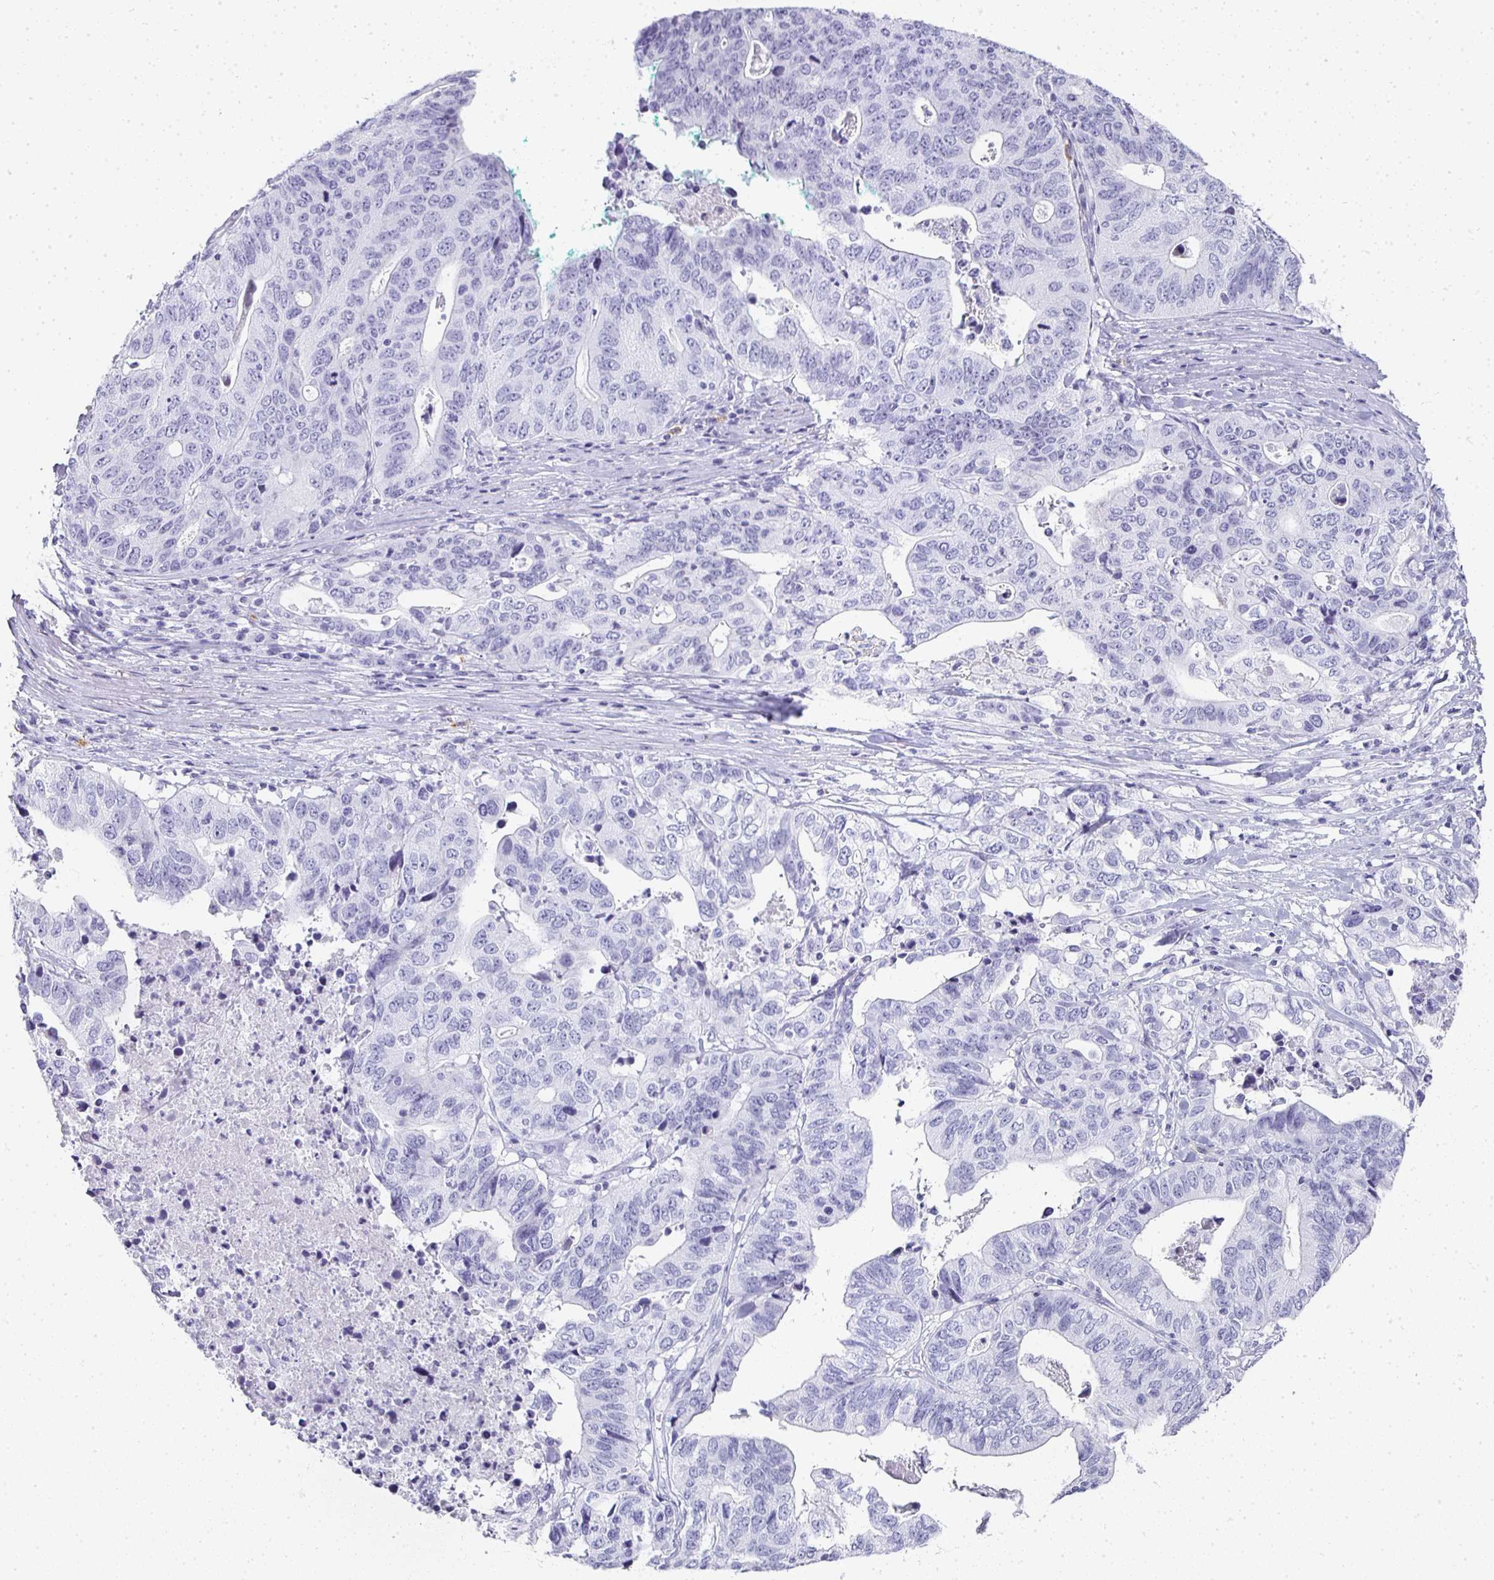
{"staining": {"intensity": "negative", "quantity": "none", "location": "none"}, "tissue": "stomach cancer", "cell_type": "Tumor cells", "image_type": "cancer", "snomed": [{"axis": "morphology", "description": "Adenocarcinoma, NOS"}, {"axis": "topography", "description": "Stomach, upper"}], "caption": "Tumor cells are negative for protein expression in human stomach cancer (adenocarcinoma).", "gene": "TPSD1", "patient": {"sex": "female", "age": 67}}